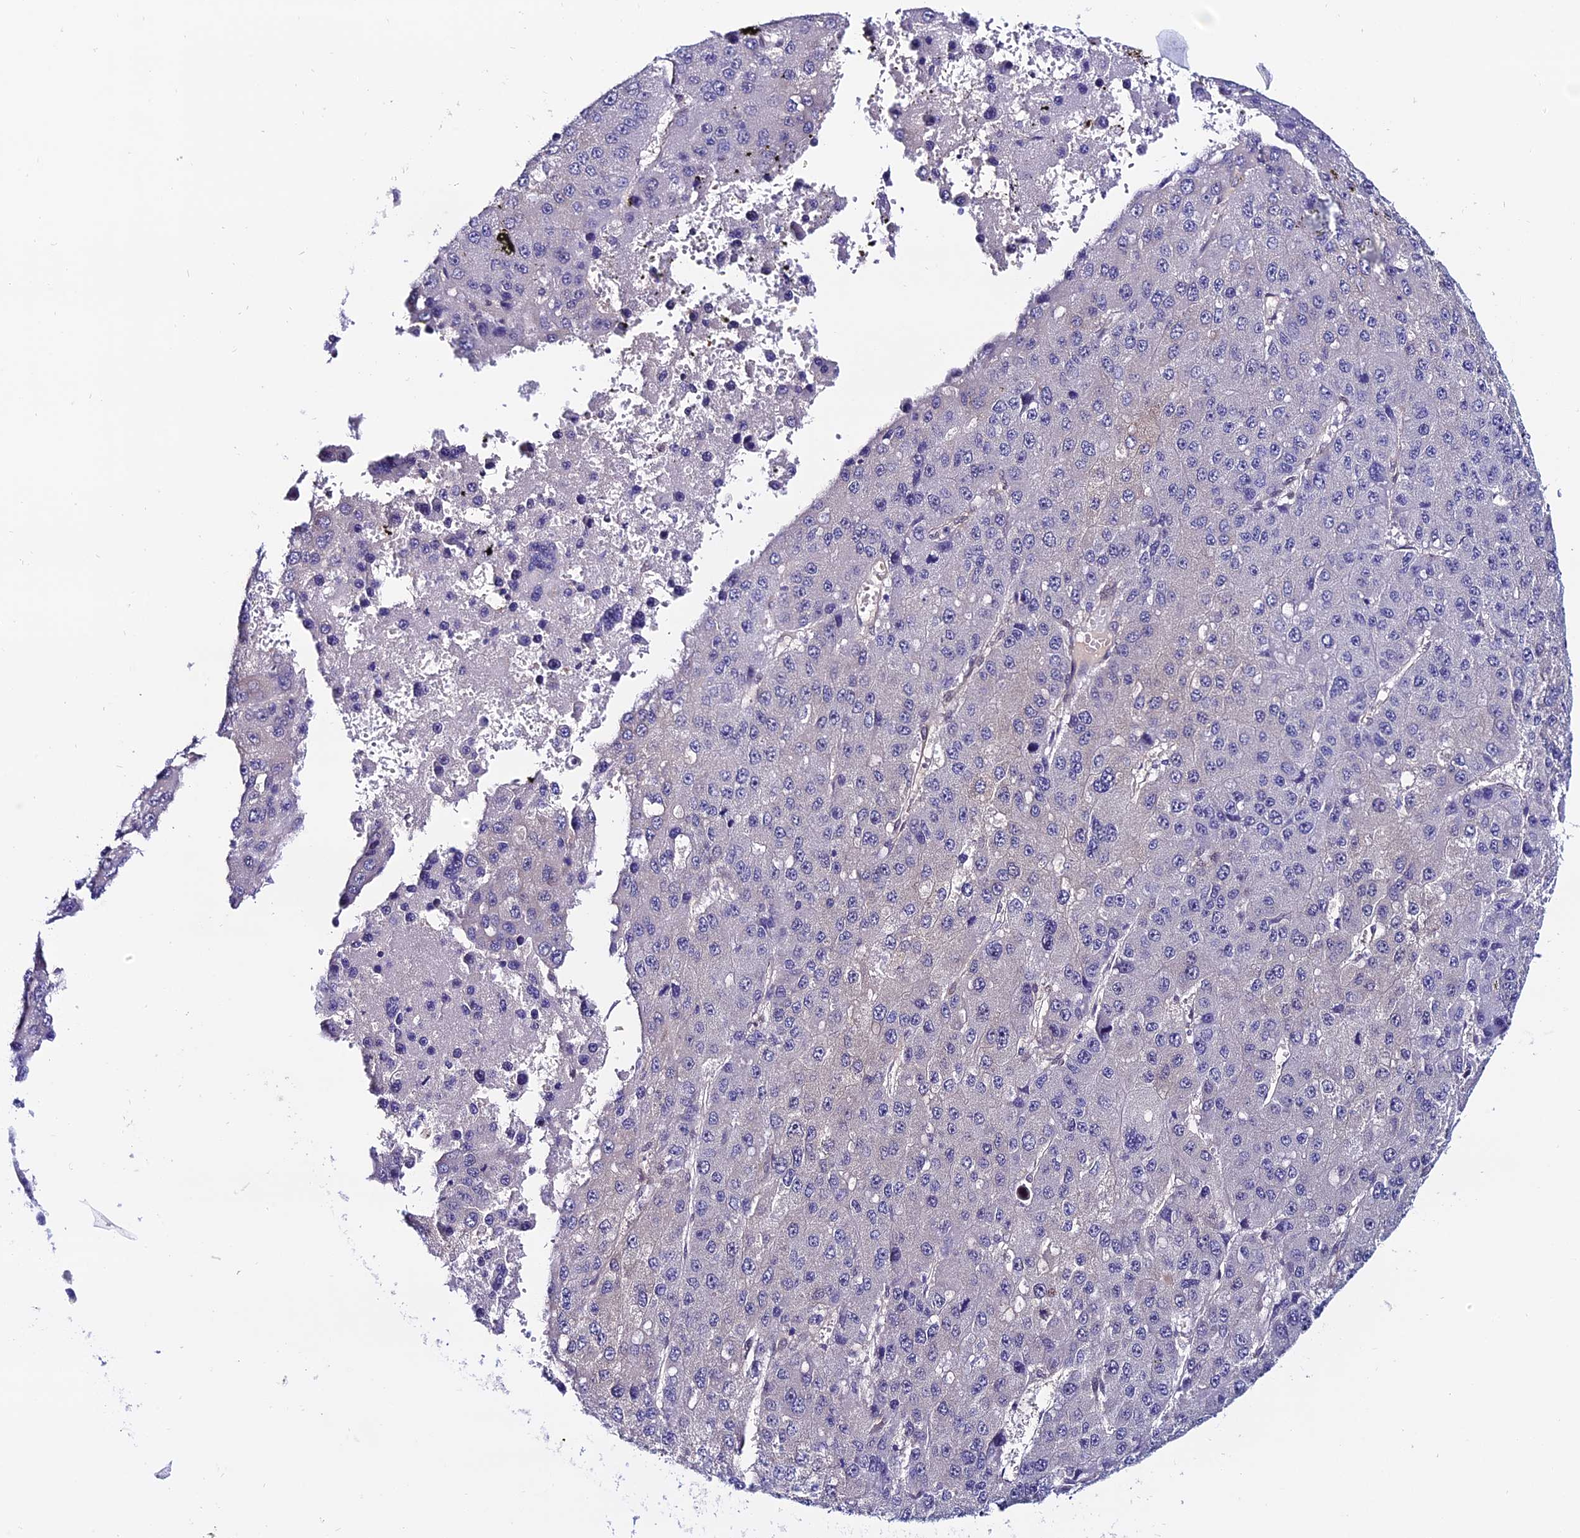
{"staining": {"intensity": "negative", "quantity": "none", "location": "none"}, "tissue": "liver cancer", "cell_type": "Tumor cells", "image_type": "cancer", "snomed": [{"axis": "morphology", "description": "Carcinoma, Hepatocellular, NOS"}, {"axis": "topography", "description": "Liver"}], "caption": "DAB (3,3'-diaminobenzidine) immunohistochemical staining of liver hepatocellular carcinoma displays no significant expression in tumor cells.", "gene": "FZD8", "patient": {"sex": "female", "age": 73}}